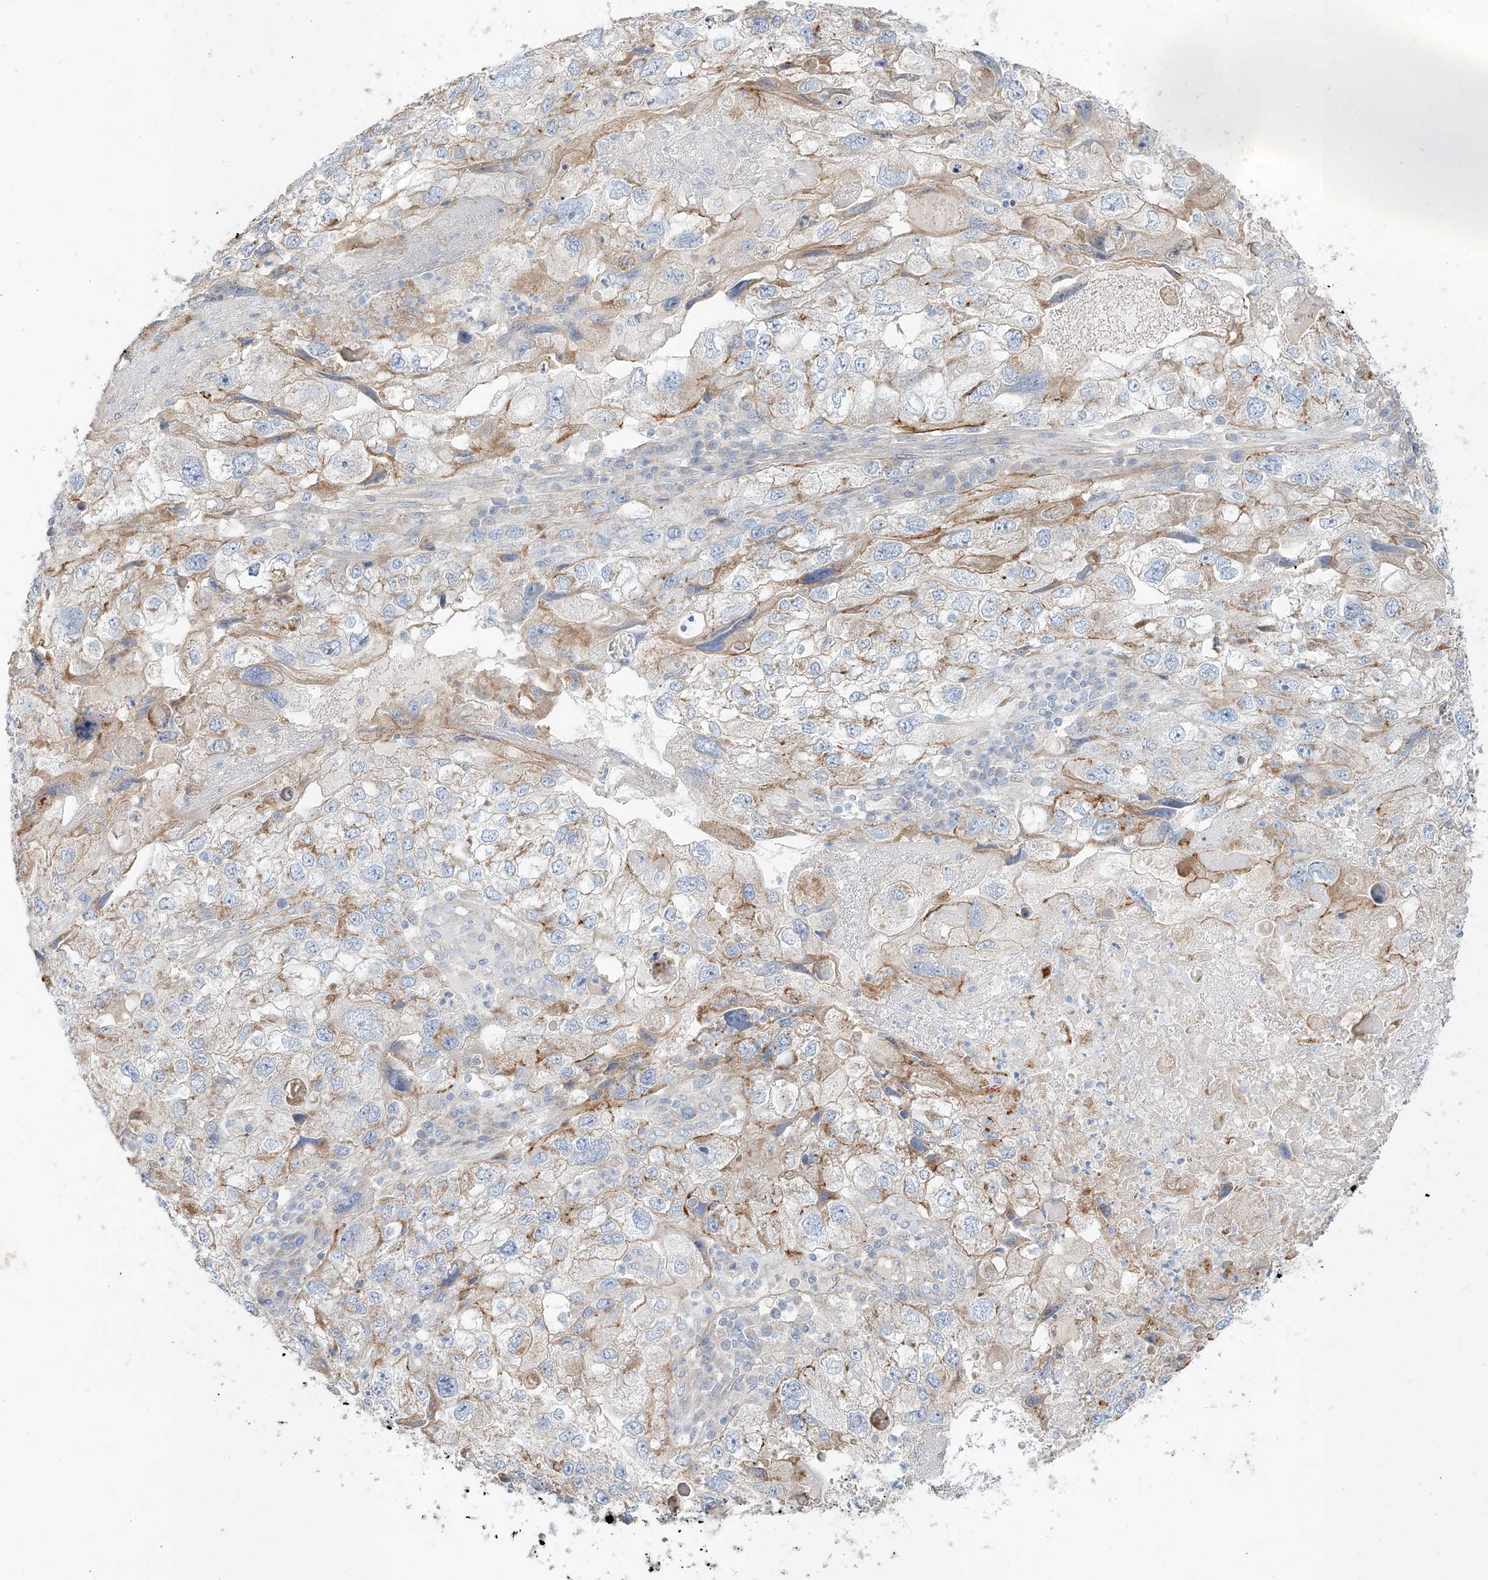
{"staining": {"intensity": "moderate", "quantity": "<25%", "location": "cytoplasmic/membranous"}, "tissue": "endometrial cancer", "cell_type": "Tumor cells", "image_type": "cancer", "snomed": [{"axis": "morphology", "description": "Adenocarcinoma, NOS"}, {"axis": "topography", "description": "Endometrium"}], "caption": "Moderate cytoplasmic/membranous protein staining is seen in about <25% of tumor cells in endometrial cancer (adenocarcinoma). Using DAB (brown) and hematoxylin (blue) stains, captured at high magnification using brightfield microscopy.", "gene": "AJM1", "patient": {"sex": "female", "age": 49}}